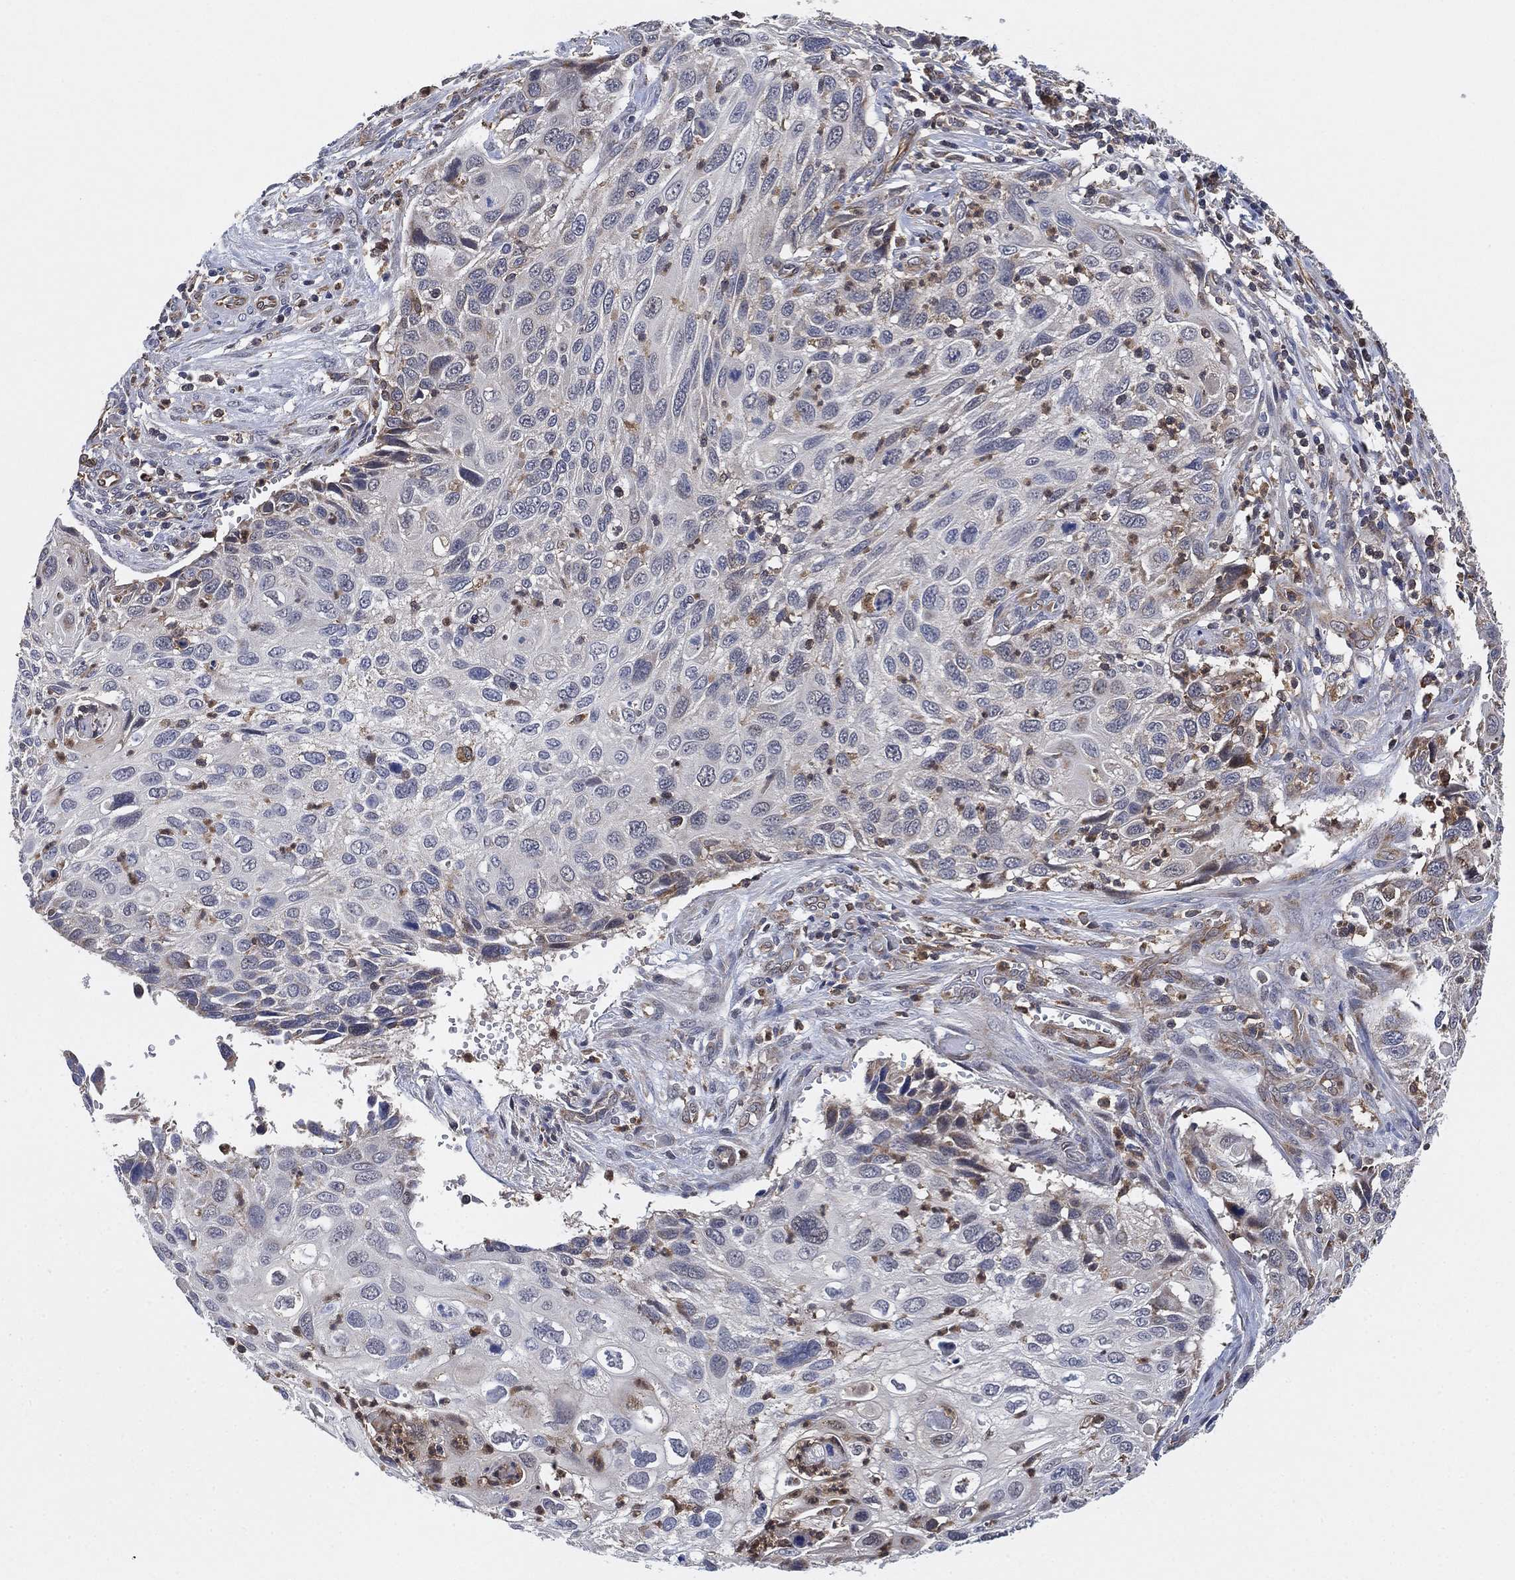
{"staining": {"intensity": "negative", "quantity": "none", "location": "none"}, "tissue": "cervical cancer", "cell_type": "Tumor cells", "image_type": "cancer", "snomed": [{"axis": "morphology", "description": "Squamous cell carcinoma, NOS"}, {"axis": "topography", "description": "Cervix"}], "caption": "Human cervical cancer (squamous cell carcinoma) stained for a protein using immunohistochemistry (IHC) reveals no expression in tumor cells.", "gene": "FES", "patient": {"sex": "female", "age": 70}}